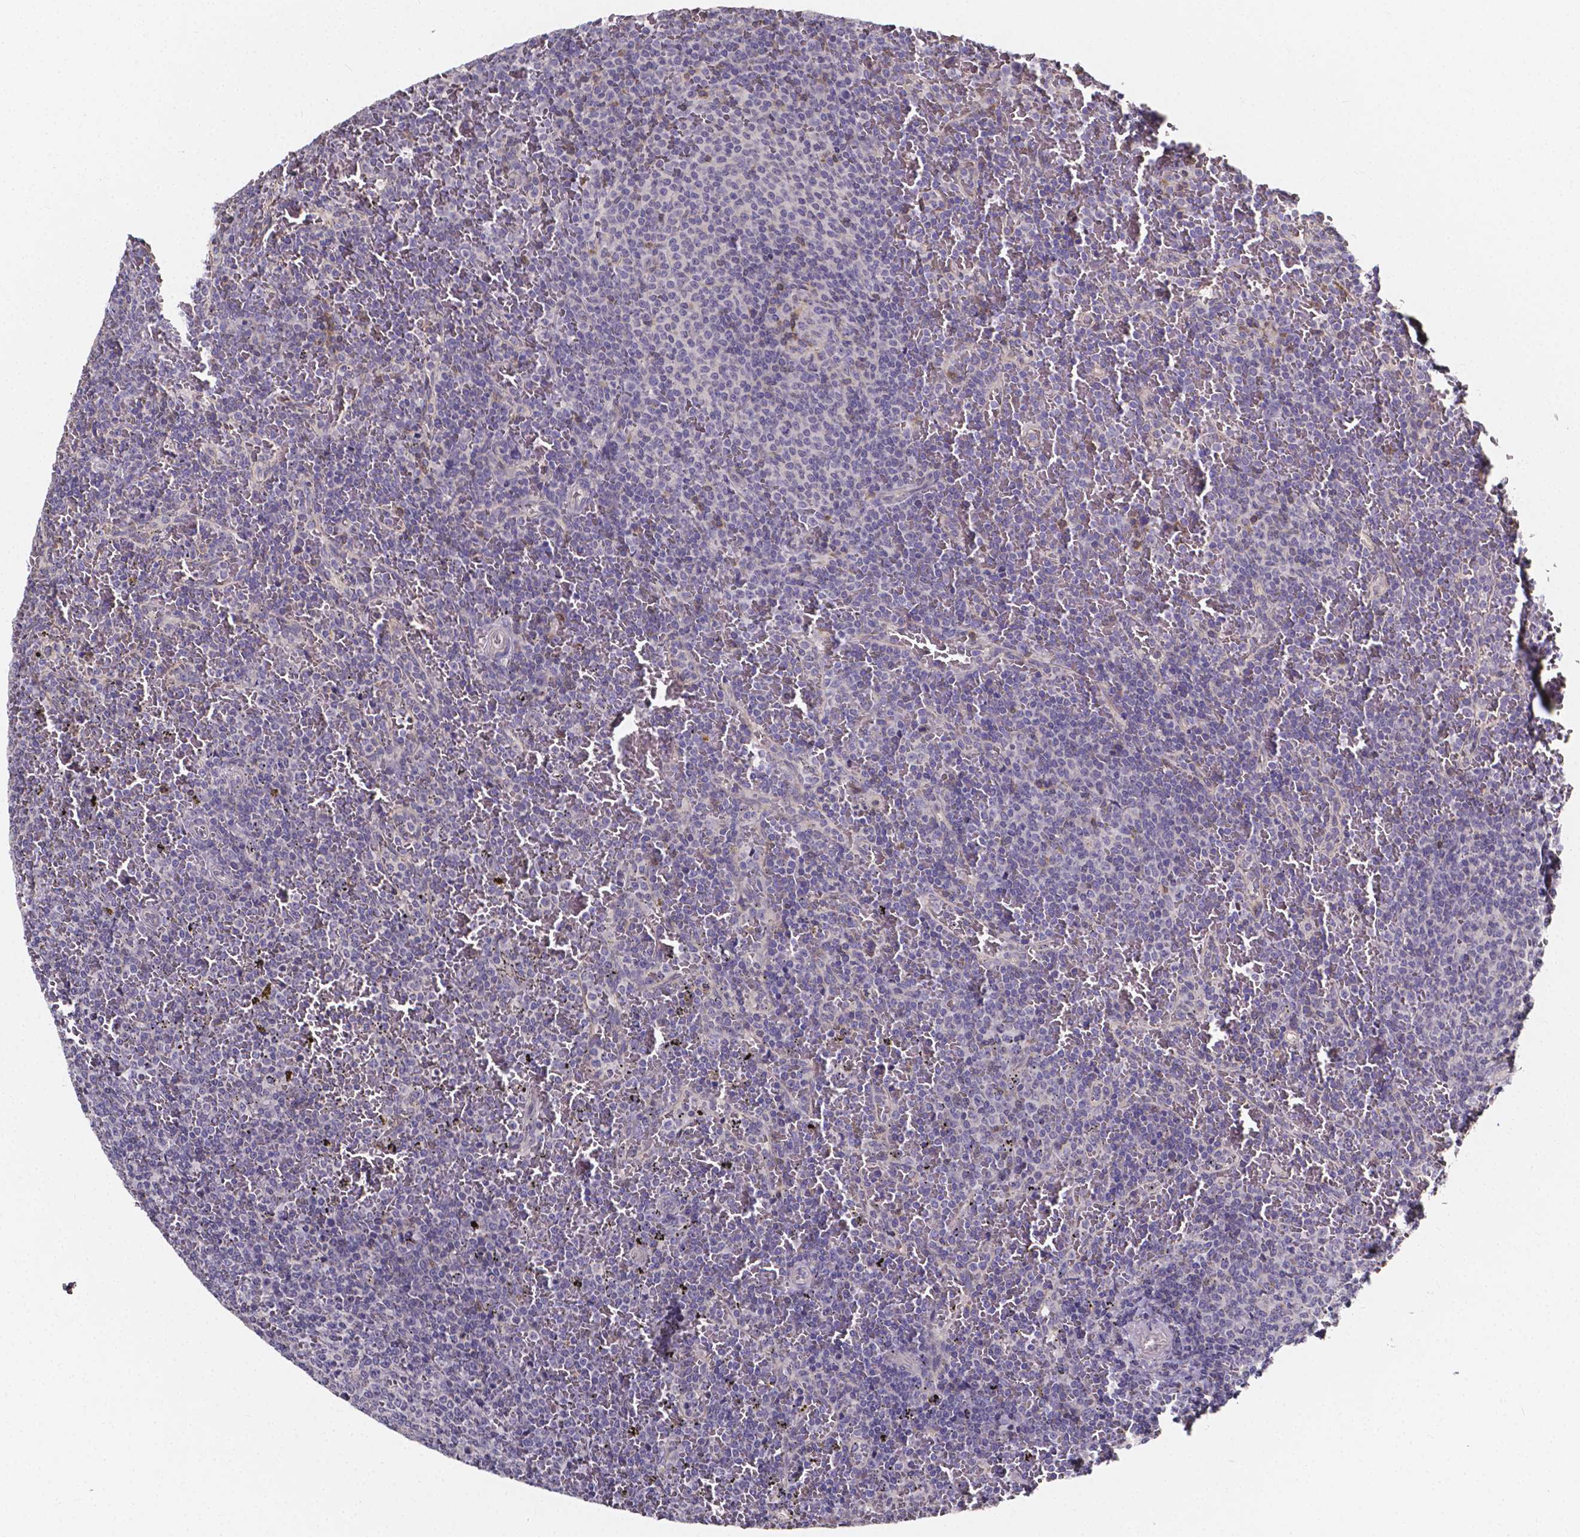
{"staining": {"intensity": "negative", "quantity": "none", "location": "none"}, "tissue": "lymphoma", "cell_type": "Tumor cells", "image_type": "cancer", "snomed": [{"axis": "morphology", "description": "Malignant lymphoma, non-Hodgkin's type, Low grade"}, {"axis": "topography", "description": "Spleen"}], "caption": "Immunohistochemistry (IHC) micrograph of human malignant lymphoma, non-Hodgkin's type (low-grade) stained for a protein (brown), which displays no positivity in tumor cells.", "gene": "THEMIS", "patient": {"sex": "female", "age": 77}}